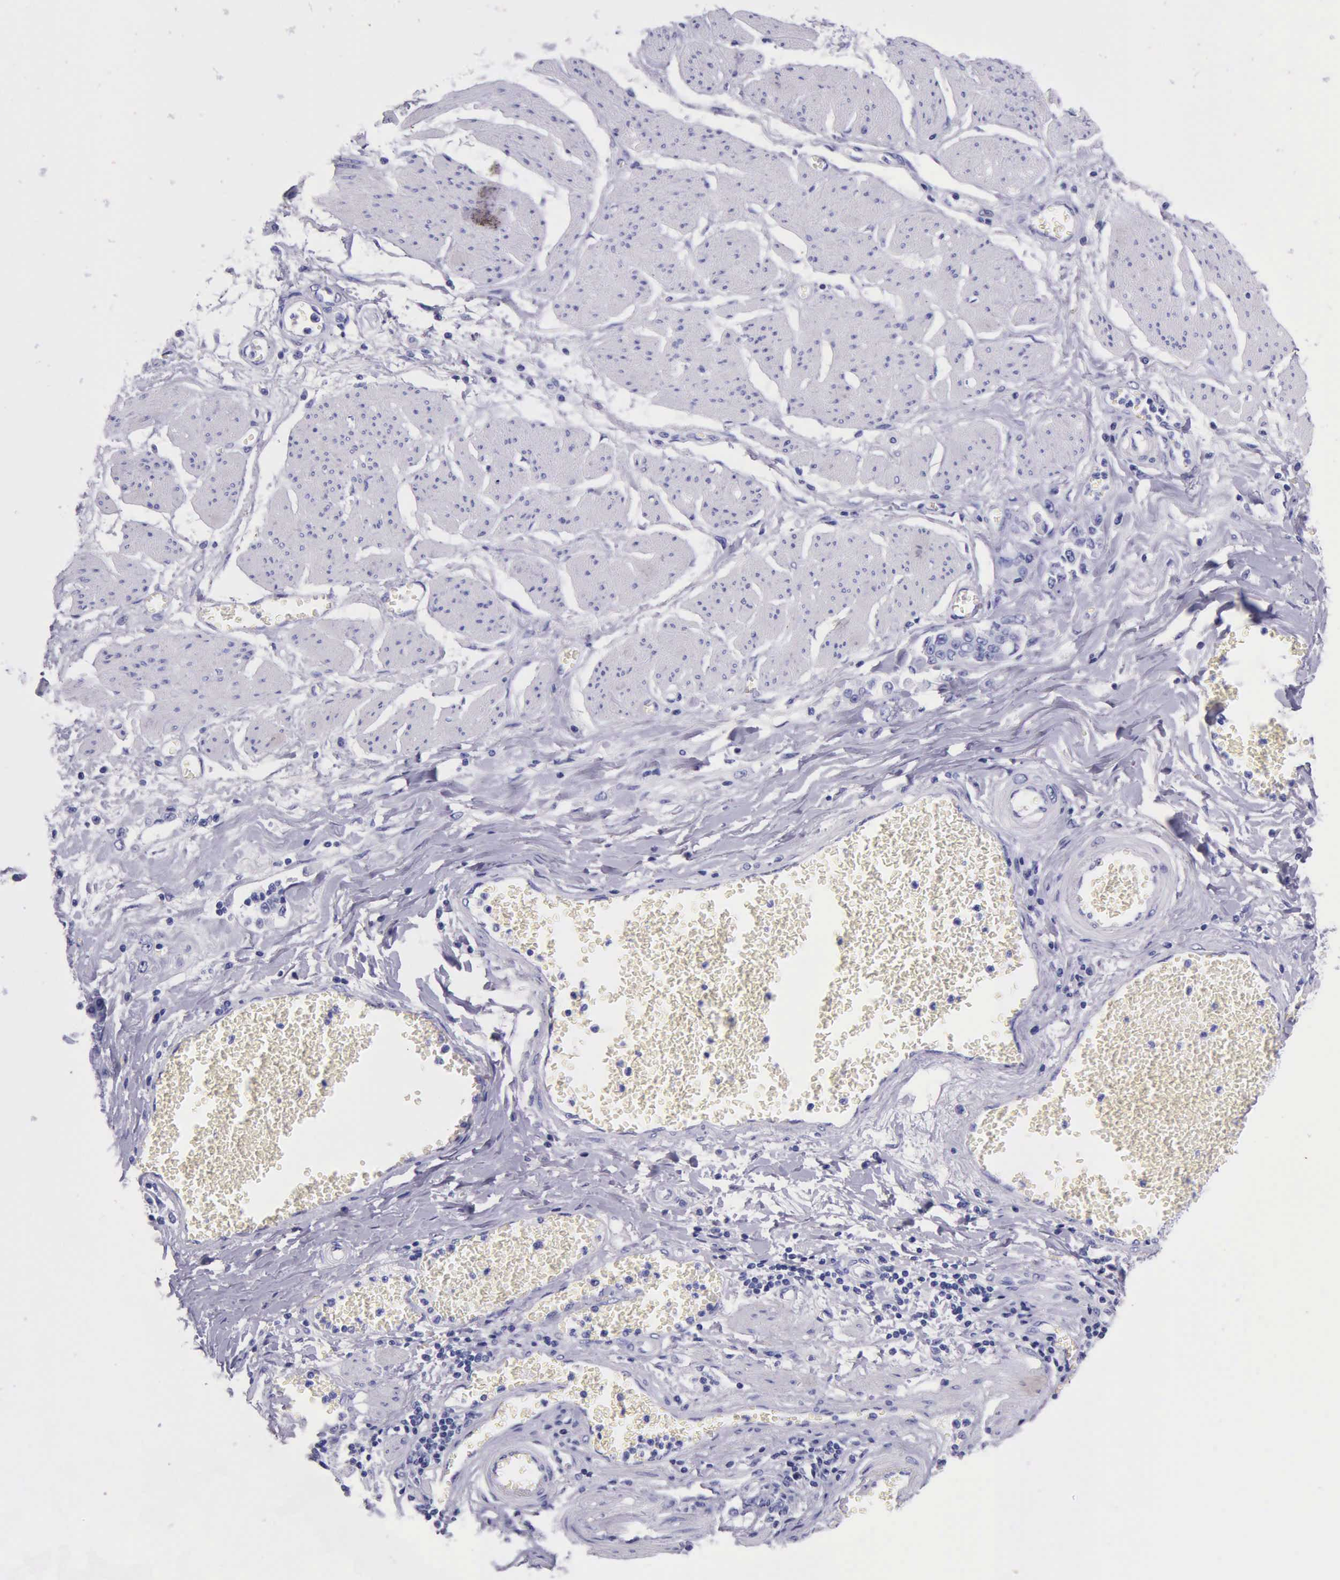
{"staining": {"intensity": "negative", "quantity": "none", "location": "none"}, "tissue": "stomach cancer", "cell_type": "Tumor cells", "image_type": "cancer", "snomed": [{"axis": "morphology", "description": "Adenocarcinoma, NOS"}, {"axis": "topography", "description": "Stomach"}], "caption": "Photomicrograph shows no significant protein positivity in tumor cells of stomach cancer (adenocarcinoma).", "gene": "KLK3", "patient": {"sex": "male", "age": 72}}